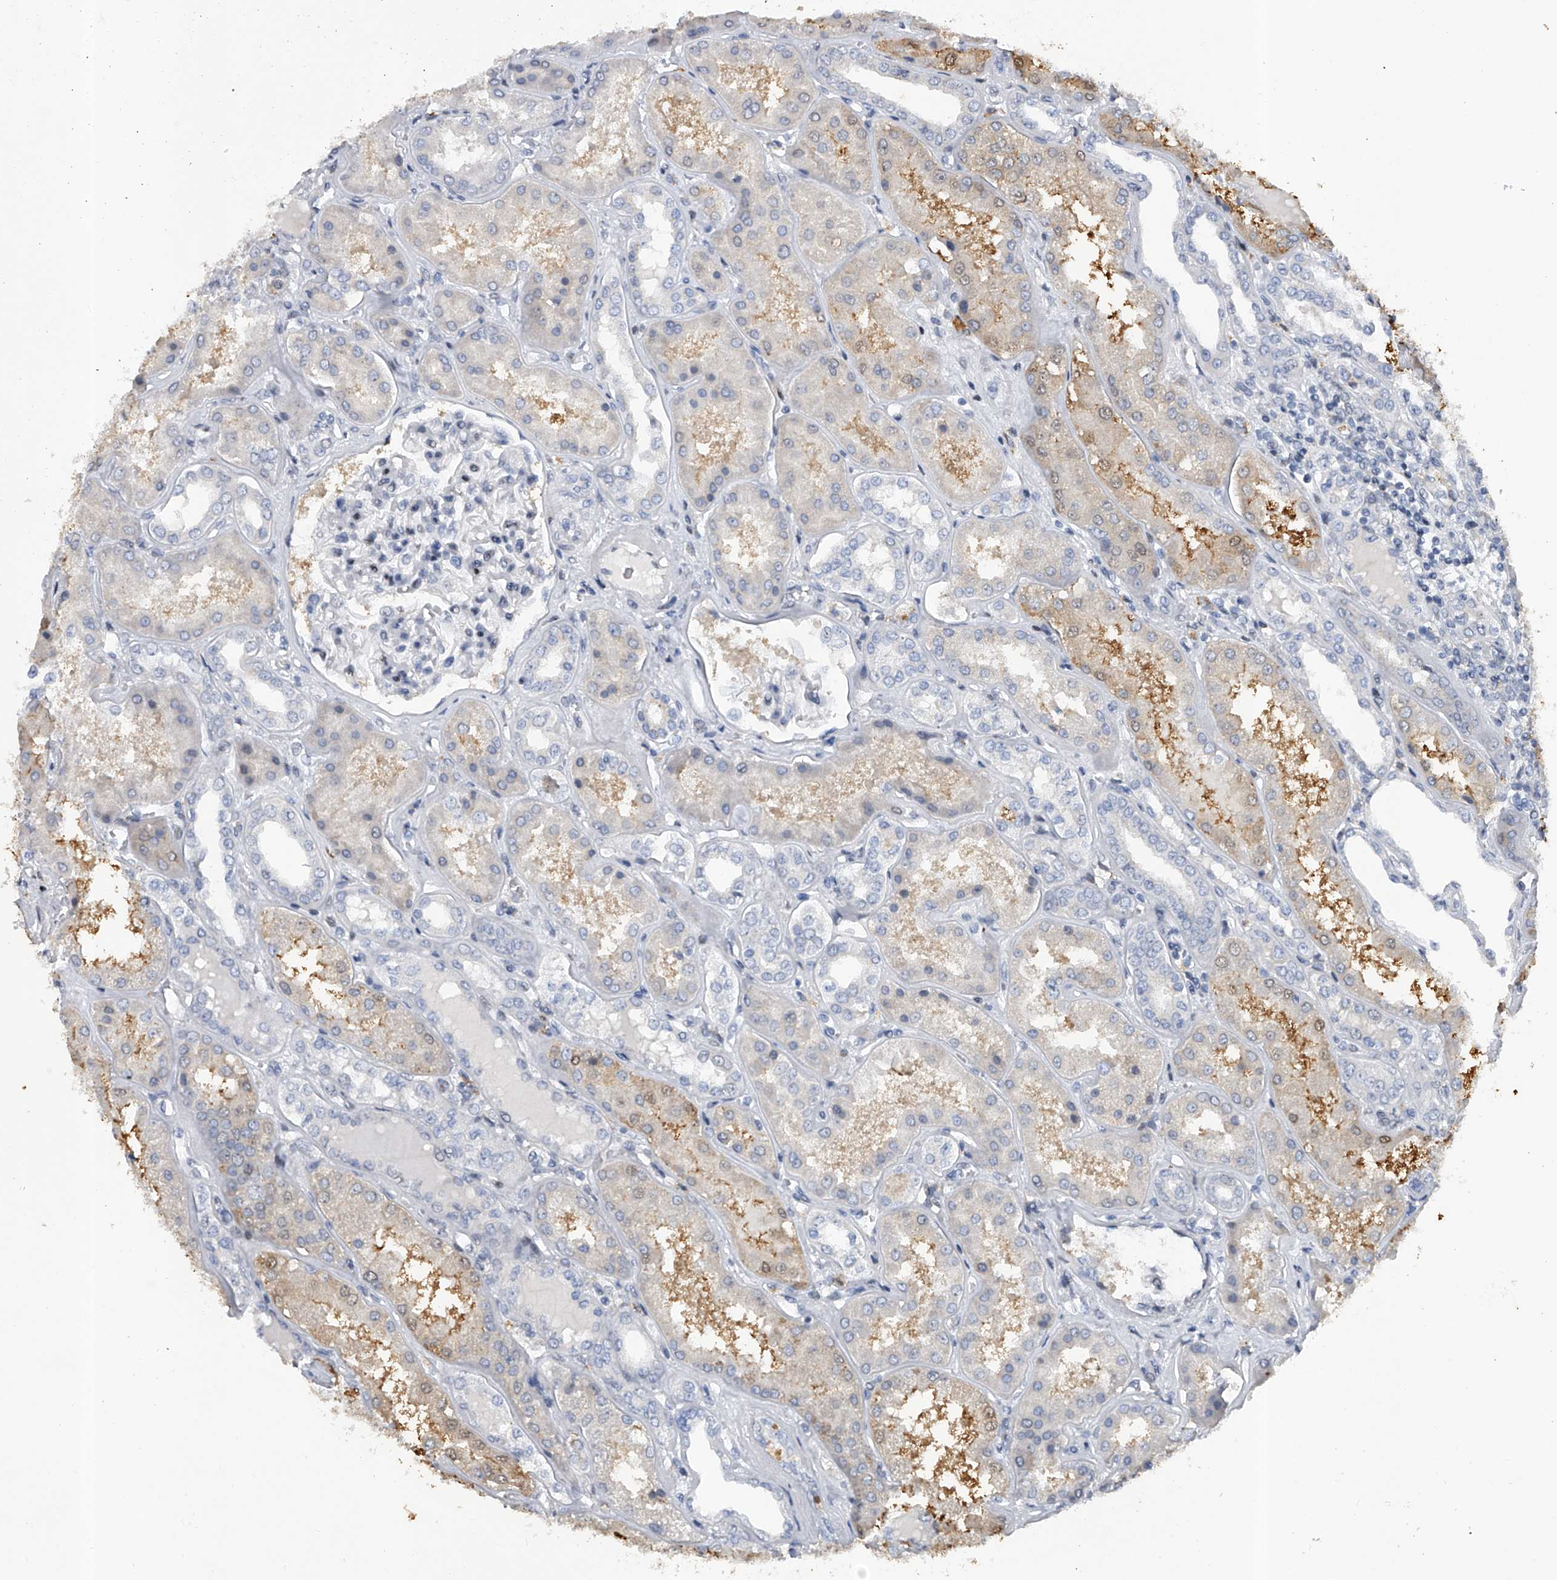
{"staining": {"intensity": "negative", "quantity": "none", "location": "none"}, "tissue": "kidney", "cell_type": "Cells in glomeruli", "image_type": "normal", "snomed": [{"axis": "morphology", "description": "Normal tissue, NOS"}, {"axis": "topography", "description": "Kidney"}], "caption": "Cells in glomeruli show no significant protein positivity in normal kidney. (DAB immunohistochemistry (IHC) visualized using brightfield microscopy, high magnification).", "gene": "RWDD2A", "patient": {"sex": "female", "age": 56}}